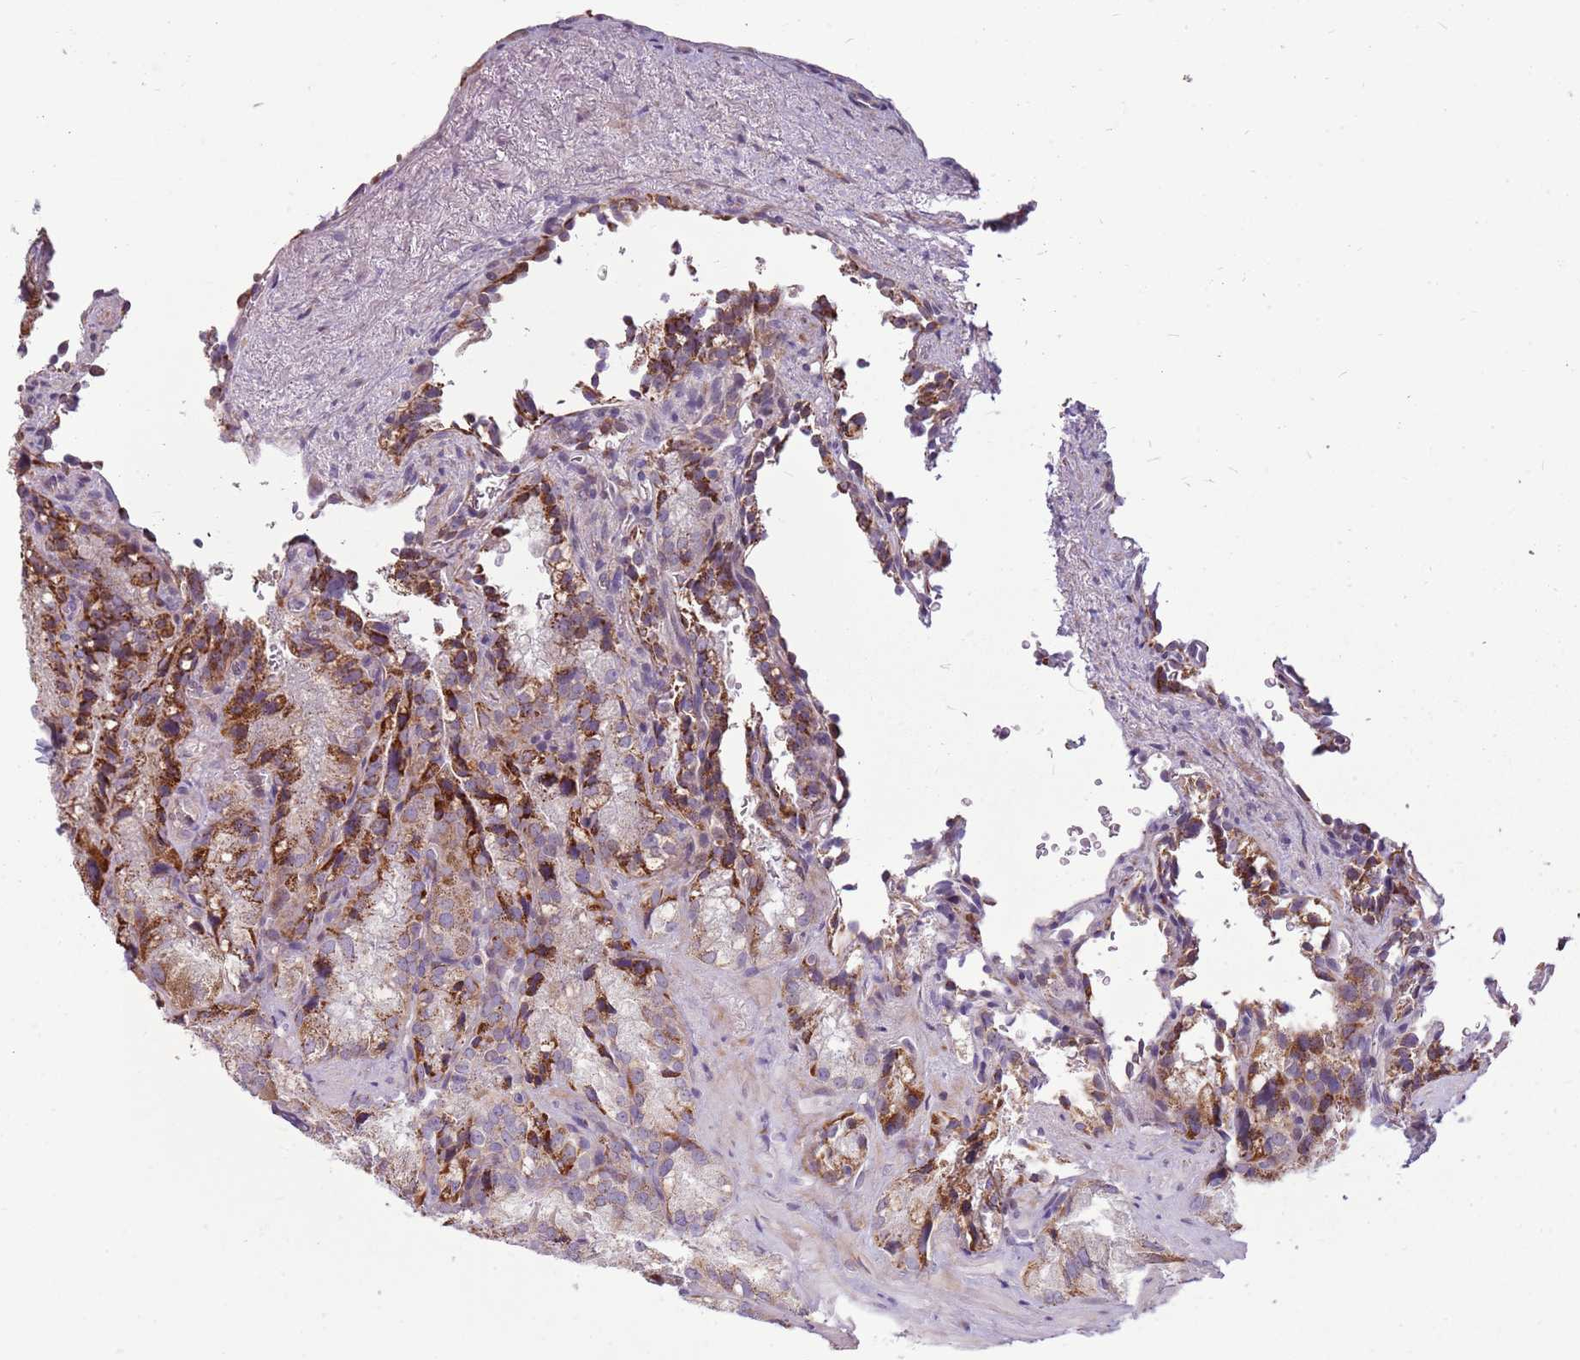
{"staining": {"intensity": "strong", "quantity": ">75%", "location": "cytoplasmic/membranous"}, "tissue": "seminal vesicle", "cell_type": "Glandular cells", "image_type": "normal", "snomed": [{"axis": "morphology", "description": "Normal tissue, NOS"}, {"axis": "topography", "description": "Seminal veicle"}], "caption": "Immunohistochemical staining of unremarkable human seminal vesicle reveals >75% levels of strong cytoplasmic/membranous protein positivity in about >75% of glandular cells. (DAB IHC with brightfield microscopy, high magnification).", "gene": "ZNF530", "patient": {"sex": "male", "age": 62}}